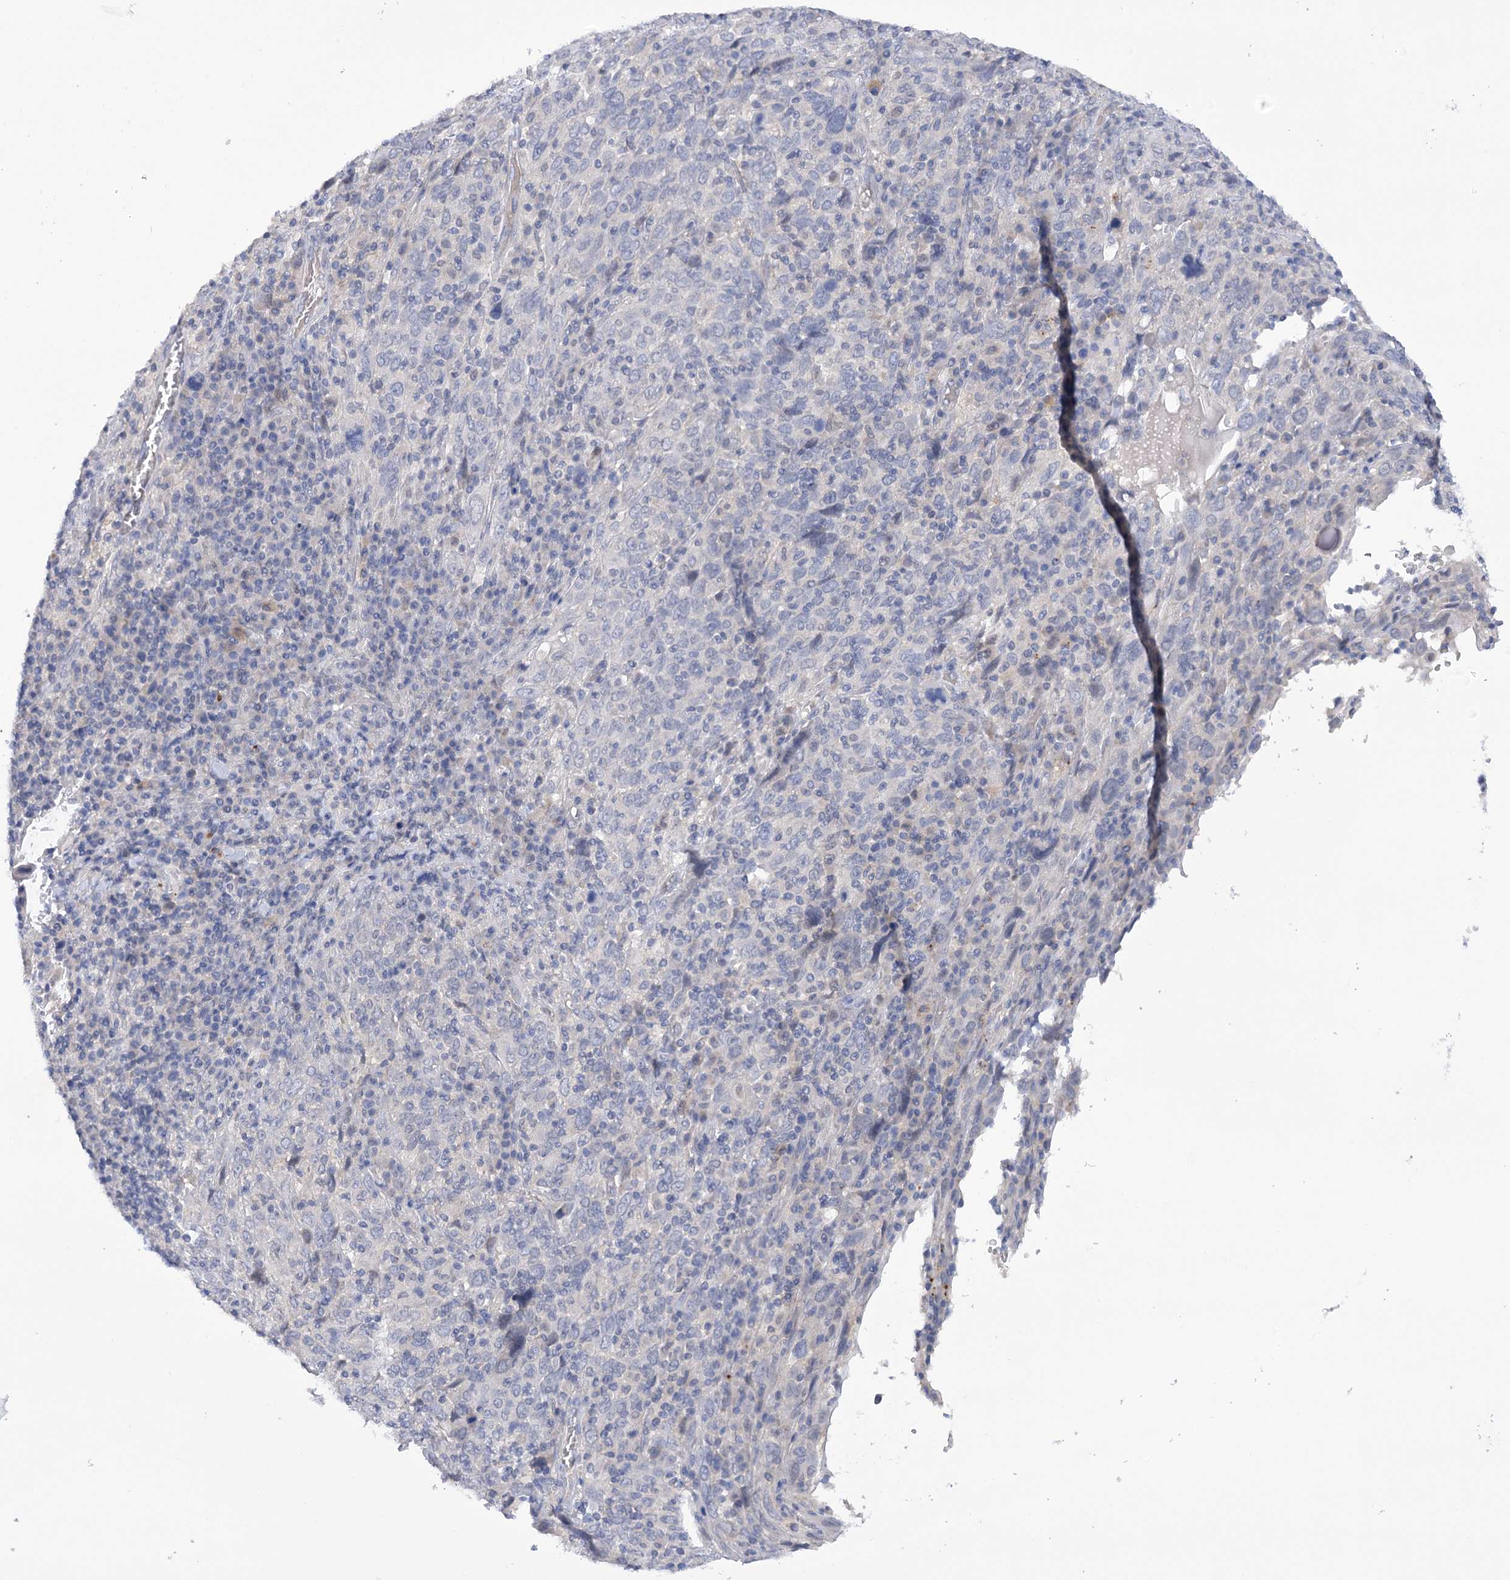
{"staining": {"intensity": "negative", "quantity": "none", "location": "none"}, "tissue": "cervical cancer", "cell_type": "Tumor cells", "image_type": "cancer", "snomed": [{"axis": "morphology", "description": "Squamous cell carcinoma, NOS"}, {"axis": "topography", "description": "Cervix"}], "caption": "This is an IHC image of cervical squamous cell carcinoma. There is no expression in tumor cells.", "gene": "DCUN1D1", "patient": {"sex": "female", "age": 46}}